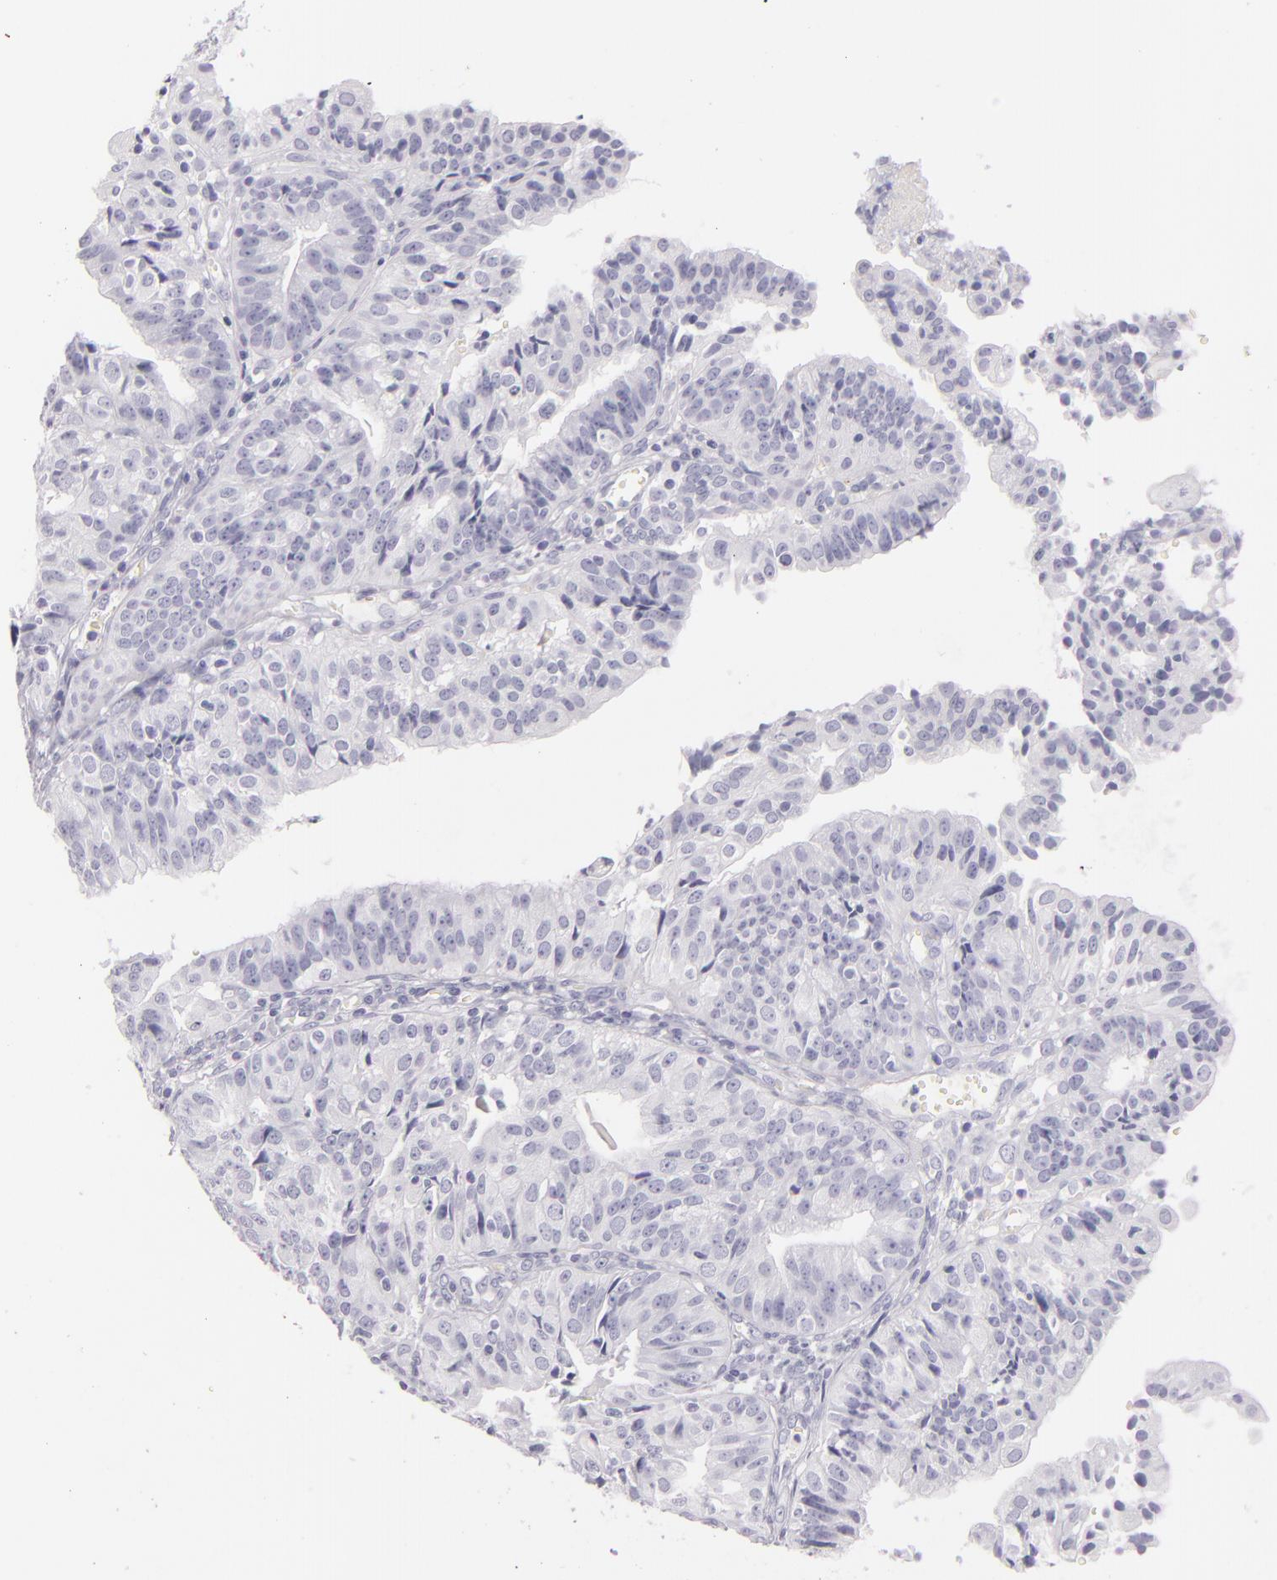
{"staining": {"intensity": "negative", "quantity": "none", "location": "none"}, "tissue": "endometrial cancer", "cell_type": "Tumor cells", "image_type": "cancer", "snomed": [{"axis": "morphology", "description": "Adenocarcinoma, NOS"}, {"axis": "topography", "description": "Endometrium"}], "caption": "The histopathology image reveals no significant staining in tumor cells of endometrial cancer.", "gene": "FABP1", "patient": {"sex": "female", "age": 56}}